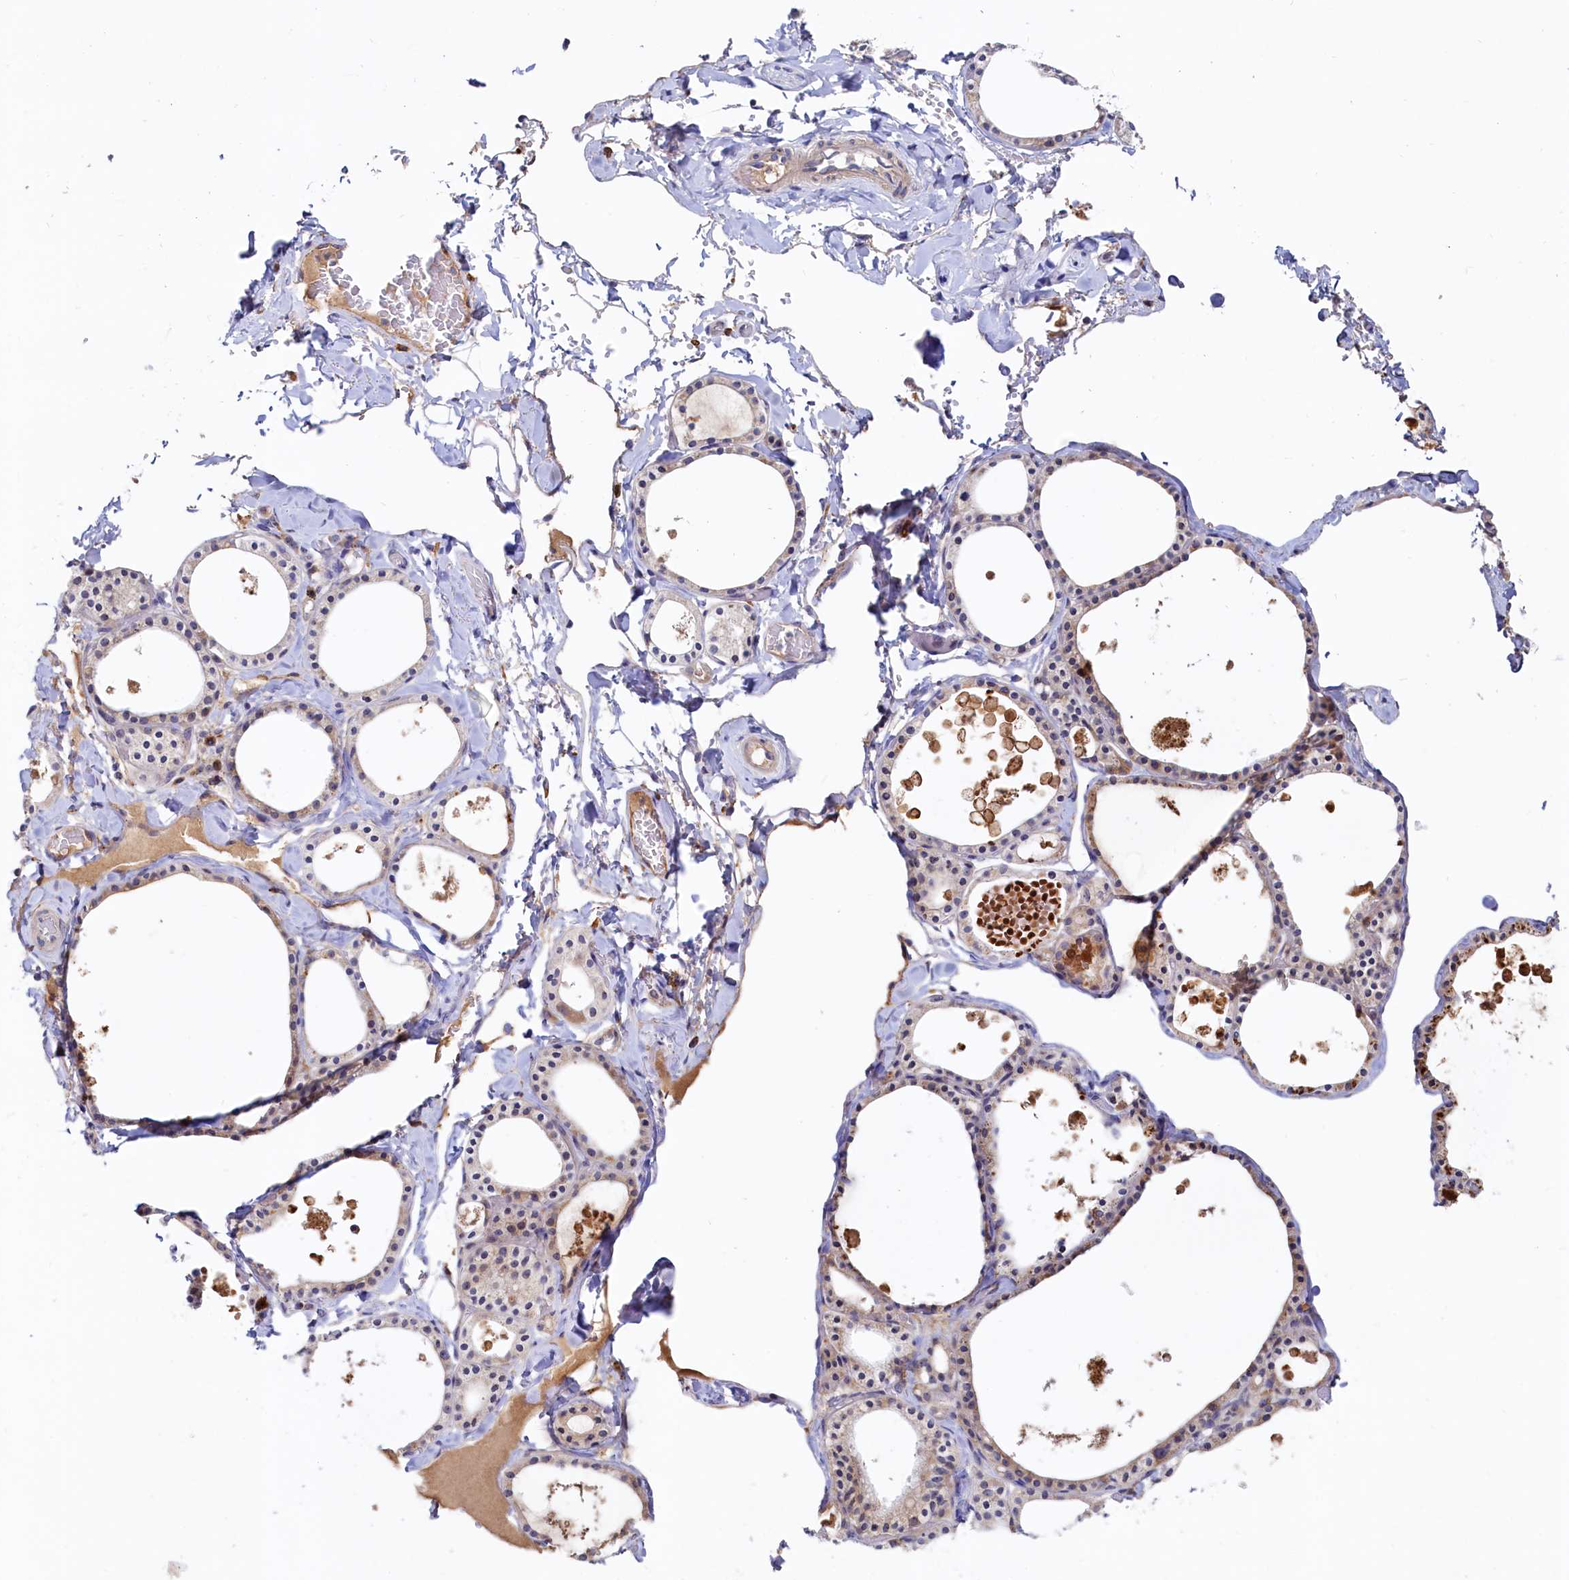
{"staining": {"intensity": "moderate", "quantity": "25%-75%", "location": "cytoplasmic/membranous,nuclear"}, "tissue": "thyroid gland", "cell_type": "Glandular cells", "image_type": "normal", "snomed": [{"axis": "morphology", "description": "Normal tissue, NOS"}, {"axis": "topography", "description": "Thyroid gland"}], "caption": "Immunohistochemistry staining of unremarkable thyroid gland, which shows medium levels of moderate cytoplasmic/membranous,nuclear positivity in about 25%-75% of glandular cells indicating moderate cytoplasmic/membranous,nuclear protein positivity. The staining was performed using DAB (brown) for protein detection and nuclei were counterstained in hematoxylin (blue).", "gene": "RGS7BP", "patient": {"sex": "male", "age": 56}}